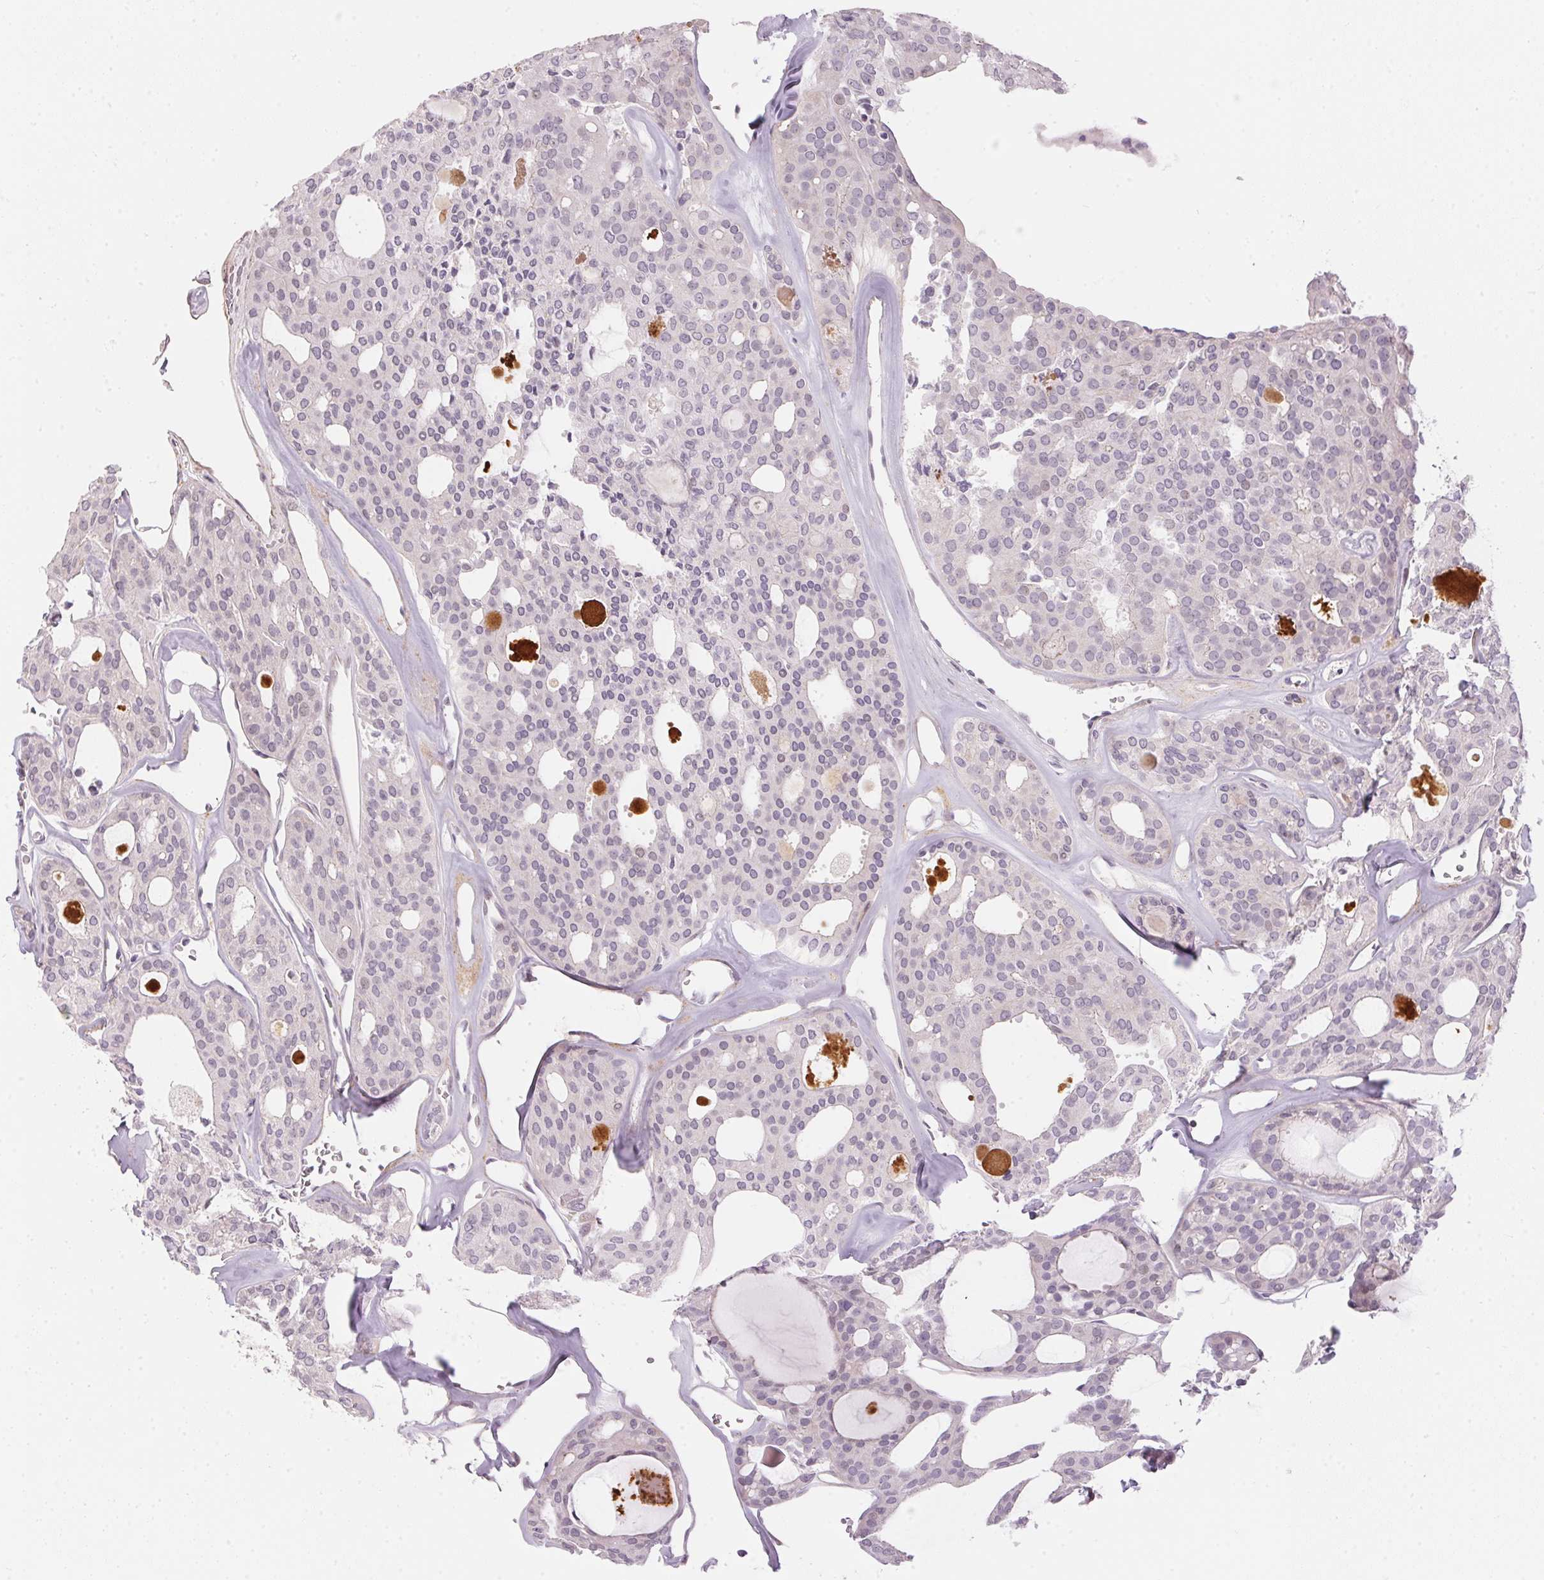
{"staining": {"intensity": "negative", "quantity": "none", "location": "none"}, "tissue": "thyroid cancer", "cell_type": "Tumor cells", "image_type": "cancer", "snomed": [{"axis": "morphology", "description": "Follicular adenoma carcinoma, NOS"}, {"axis": "topography", "description": "Thyroid gland"}], "caption": "Thyroid follicular adenoma carcinoma was stained to show a protein in brown. There is no significant expression in tumor cells.", "gene": "GDAP1L1", "patient": {"sex": "male", "age": 75}}